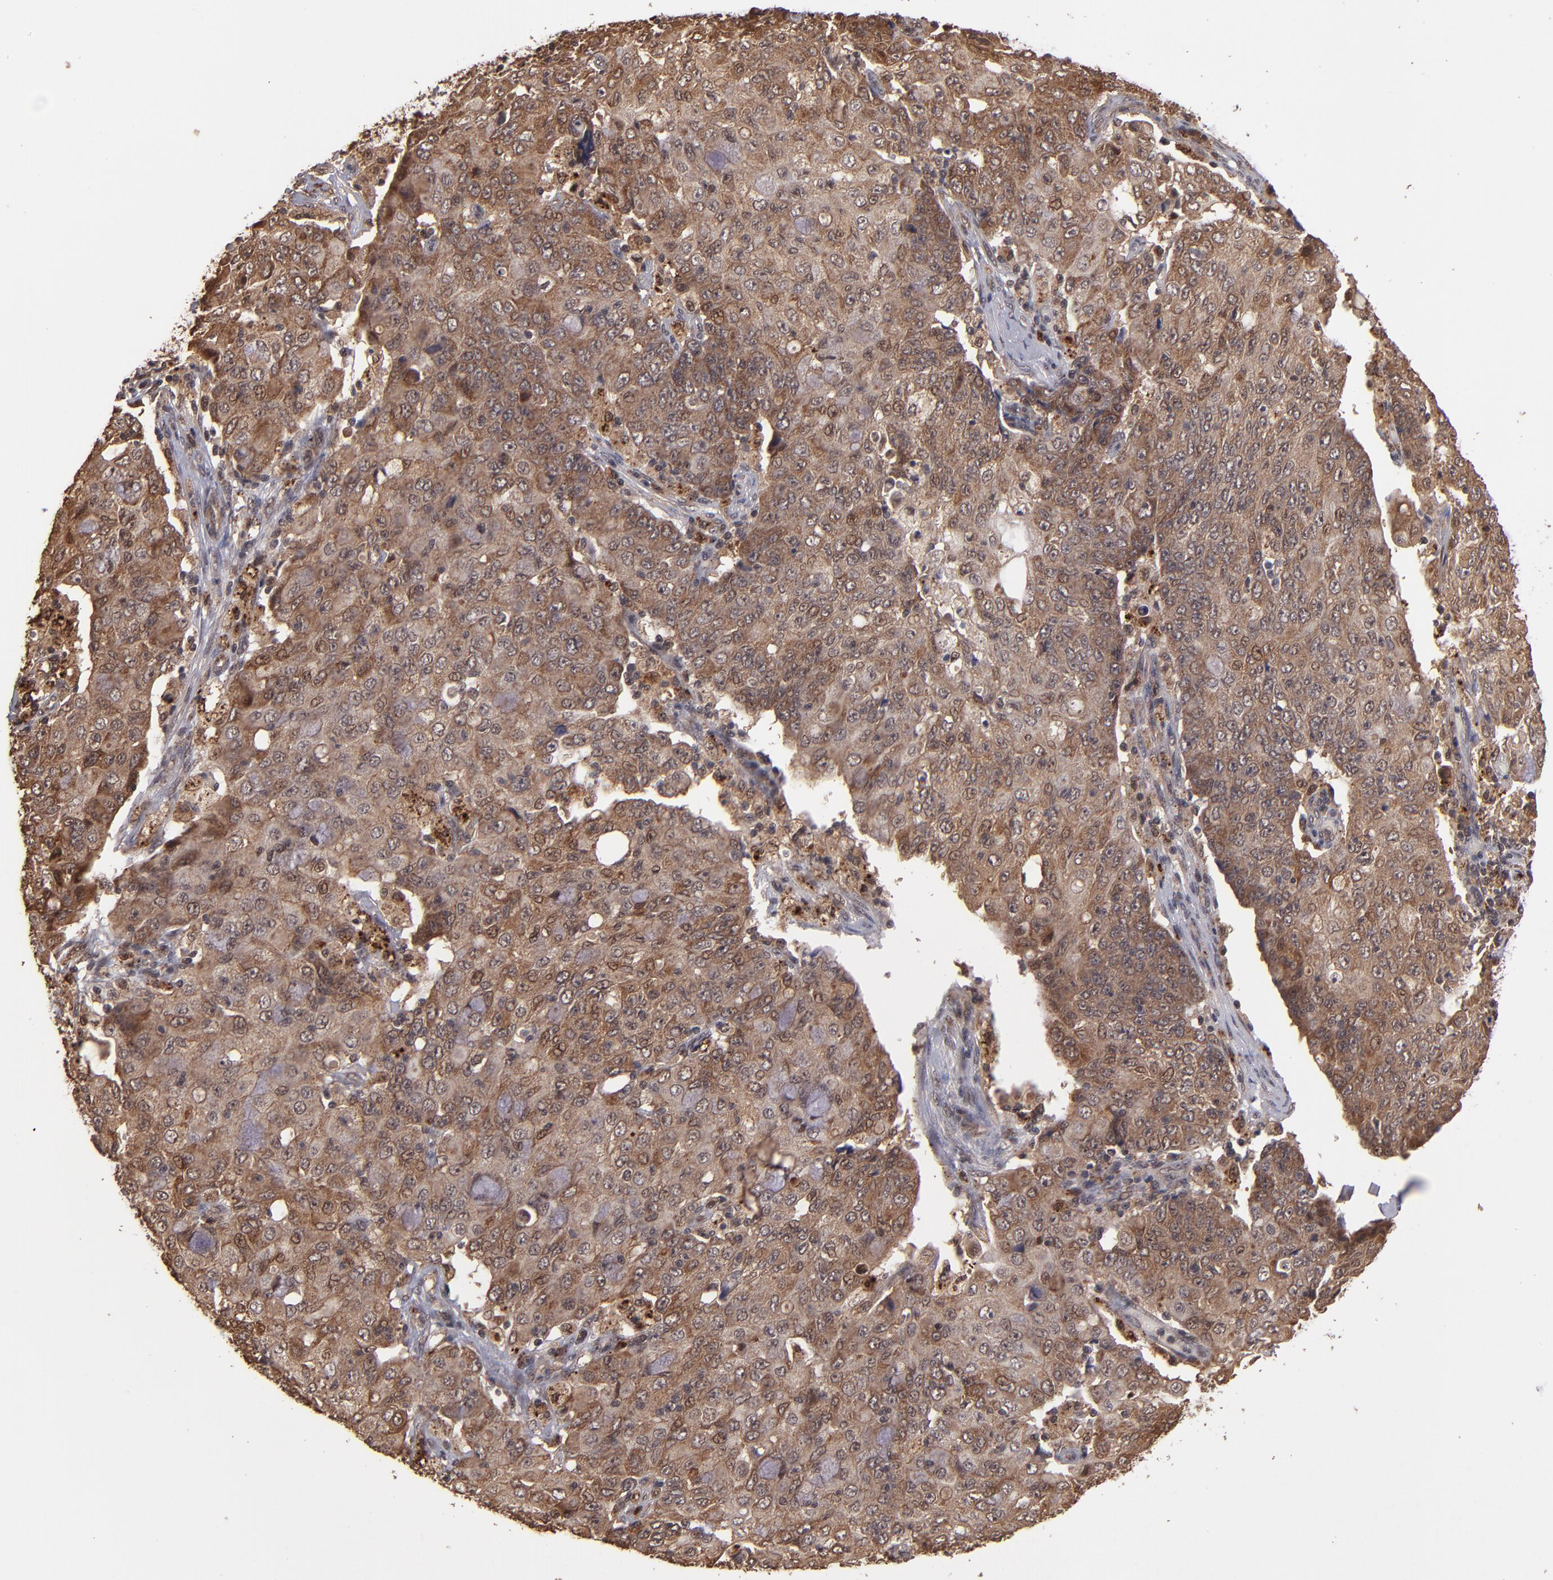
{"staining": {"intensity": "moderate", "quantity": ">75%", "location": "cytoplasmic/membranous"}, "tissue": "ovarian cancer", "cell_type": "Tumor cells", "image_type": "cancer", "snomed": [{"axis": "morphology", "description": "Carcinoma, endometroid"}, {"axis": "topography", "description": "Ovary"}], "caption": "Immunohistochemistry photomicrograph of neoplastic tissue: human endometroid carcinoma (ovarian) stained using IHC reveals medium levels of moderate protein expression localized specifically in the cytoplasmic/membranous of tumor cells, appearing as a cytoplasmic/membranous brown color.", "gene": "NFE2L2", "patient": {"sex": "female", "age": 42}}